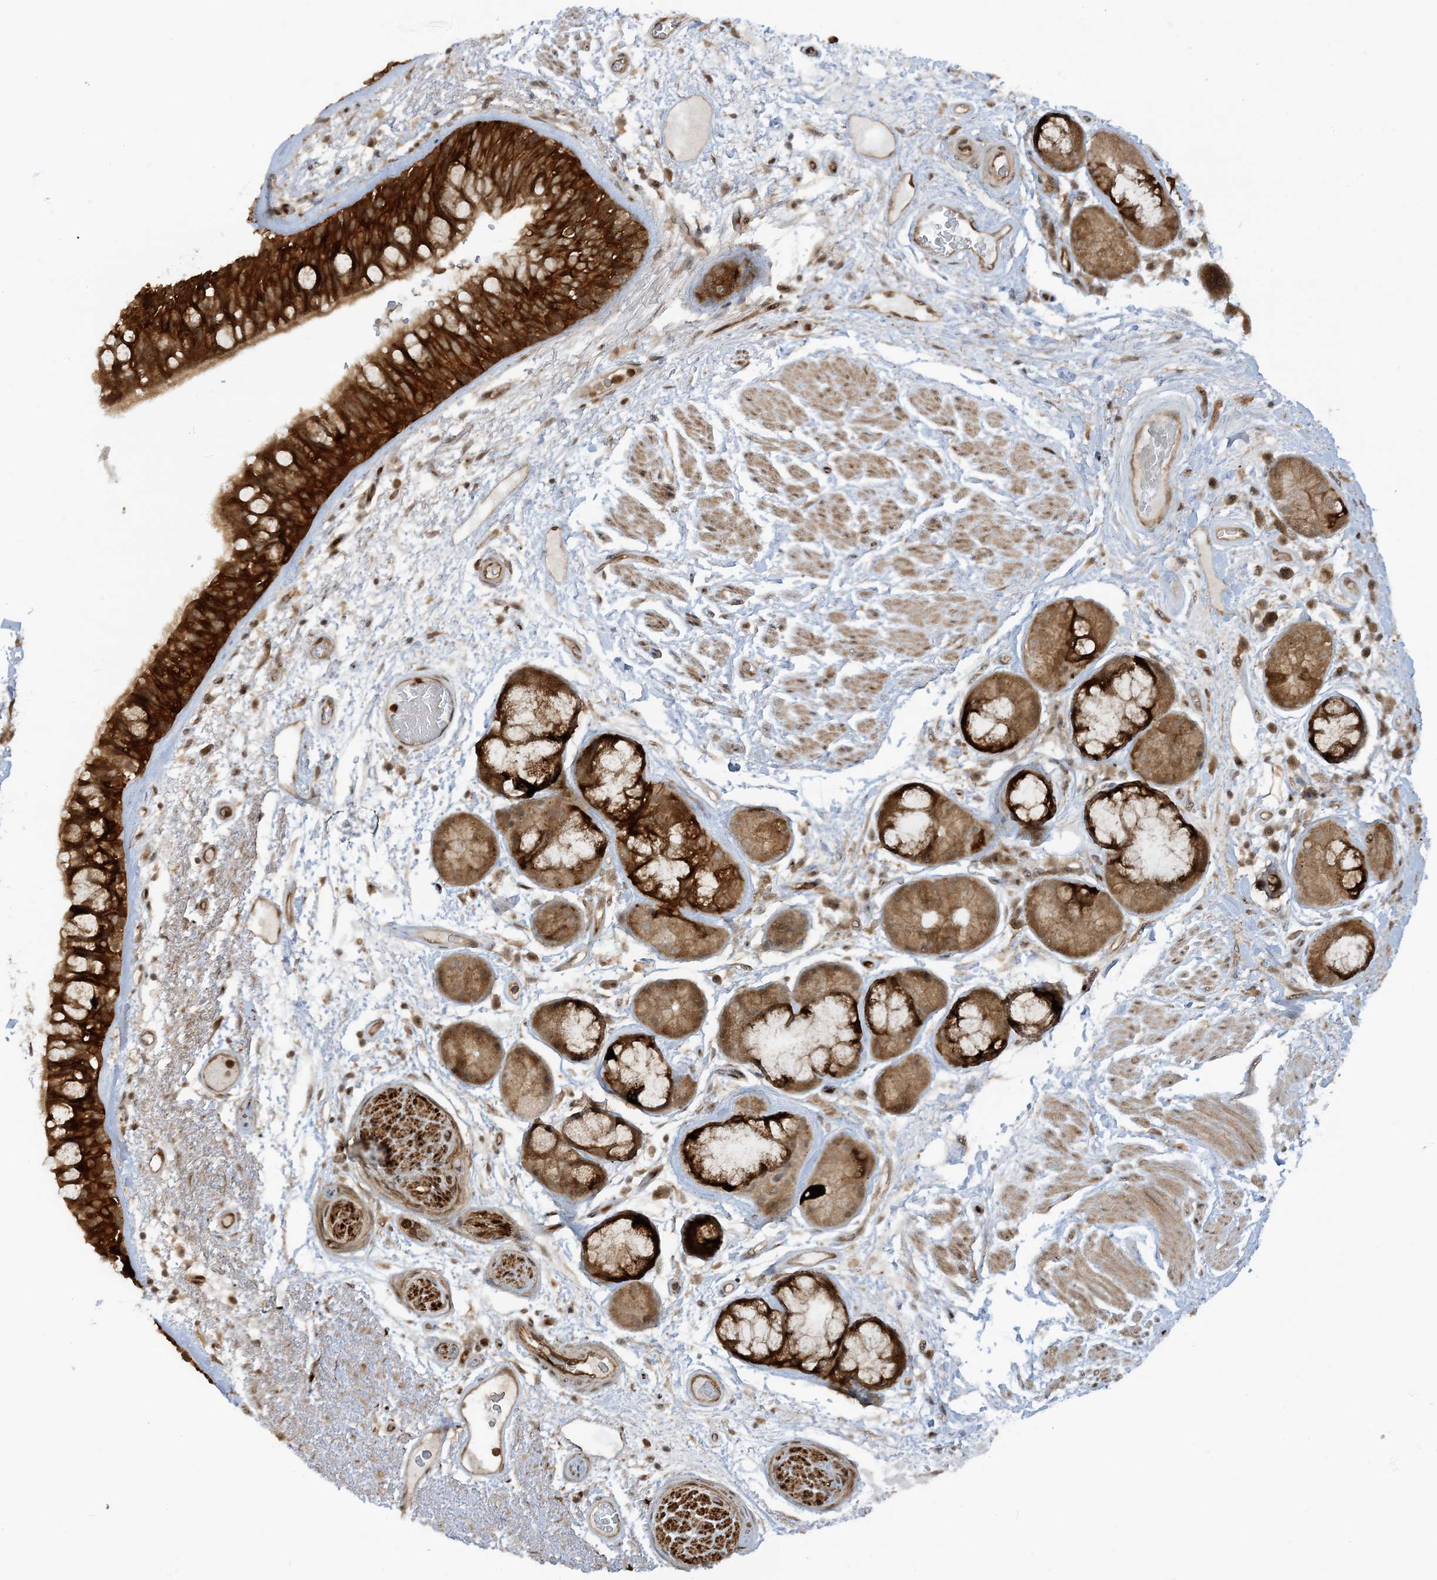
{"staining": {"intensity": "strong", "quantity": ">75%", "location": "cytoplasmic/membranous"}, "tissue": "bronchus", "cell_type": "Respiratory epithelial cells", "image_type": "normal", "snomed": [{"axis": "morphology", "description": "Normal tissue, NOS"}, {"axis": "morphology", "description": "Squamous cell carcinoma, NOS"}, {"axis": "topography", "description": "Lymph node"}, {"axis": "topography", "description": "Bronchus"}, {"axis": "topography", "description": "Lung"}], "caption": "Protein analysis of unremarkable bronchus shows strong cytoplasmic/membranous expression in about >75% of respiratory epithelial cells.", "gene": "CERT1", "patient": {"sex": "male", "age": 66}}